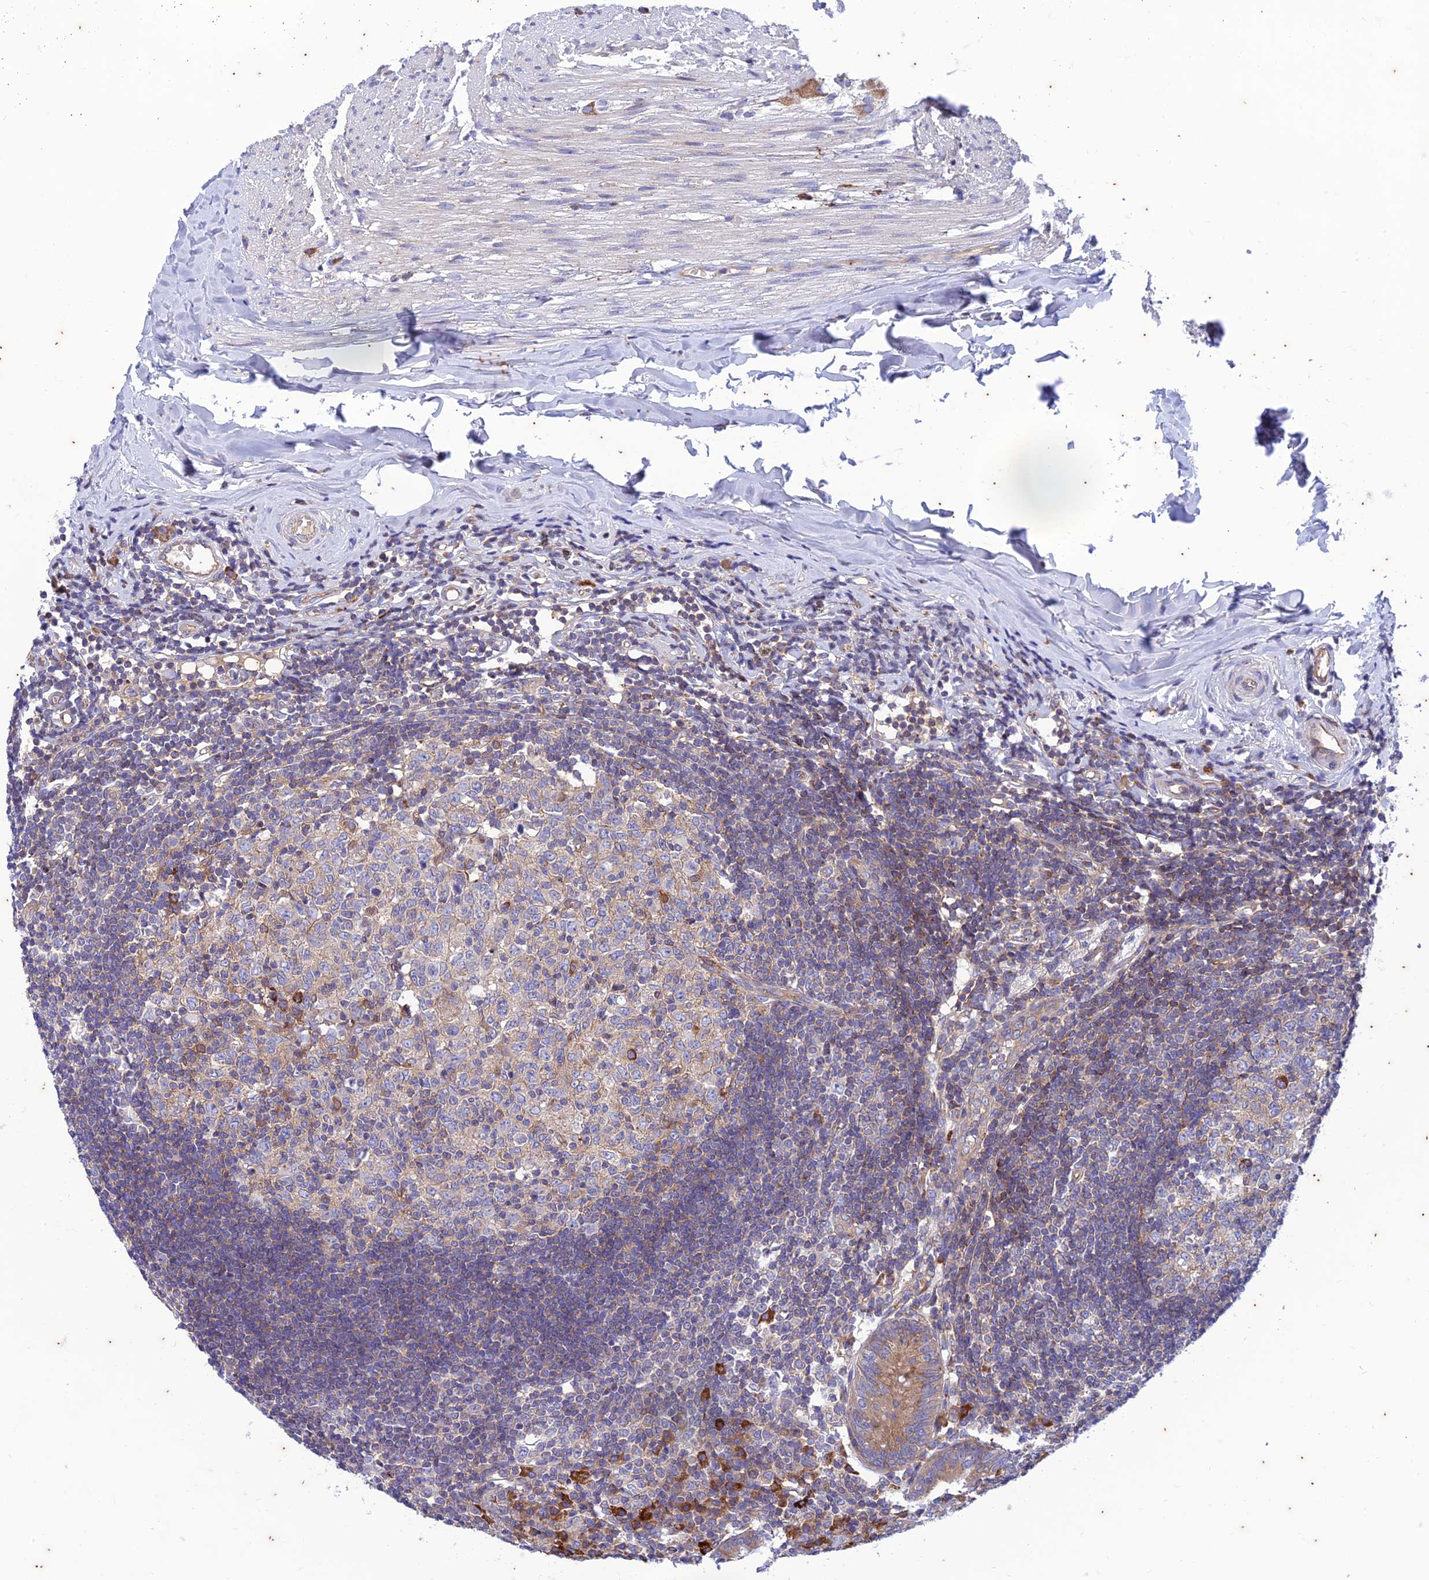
{"staining": {"intensity": "weak", "quantity": "25%-75%", "location": "cytoplasmic/membranous"}, "tissue": "appendix", "cell_type": "Glandular cells", "image_type": "normal", "snomed": [{"axis": "morphology", "description": "Normal tissue, NOS"}, {"axis": "topography", "description": "Appendix"}], "caption": "High-magnification brightfield microscopy of normal appendix stained with DAB (brown) and counterstained with hematoxylin (blue). glandular cells exhibit weak cytoplasmic/membranous expression is seen in about25%-75% of cells.", "gene": "PIMREG", "patient": {"sex": "female", "age": 54}}